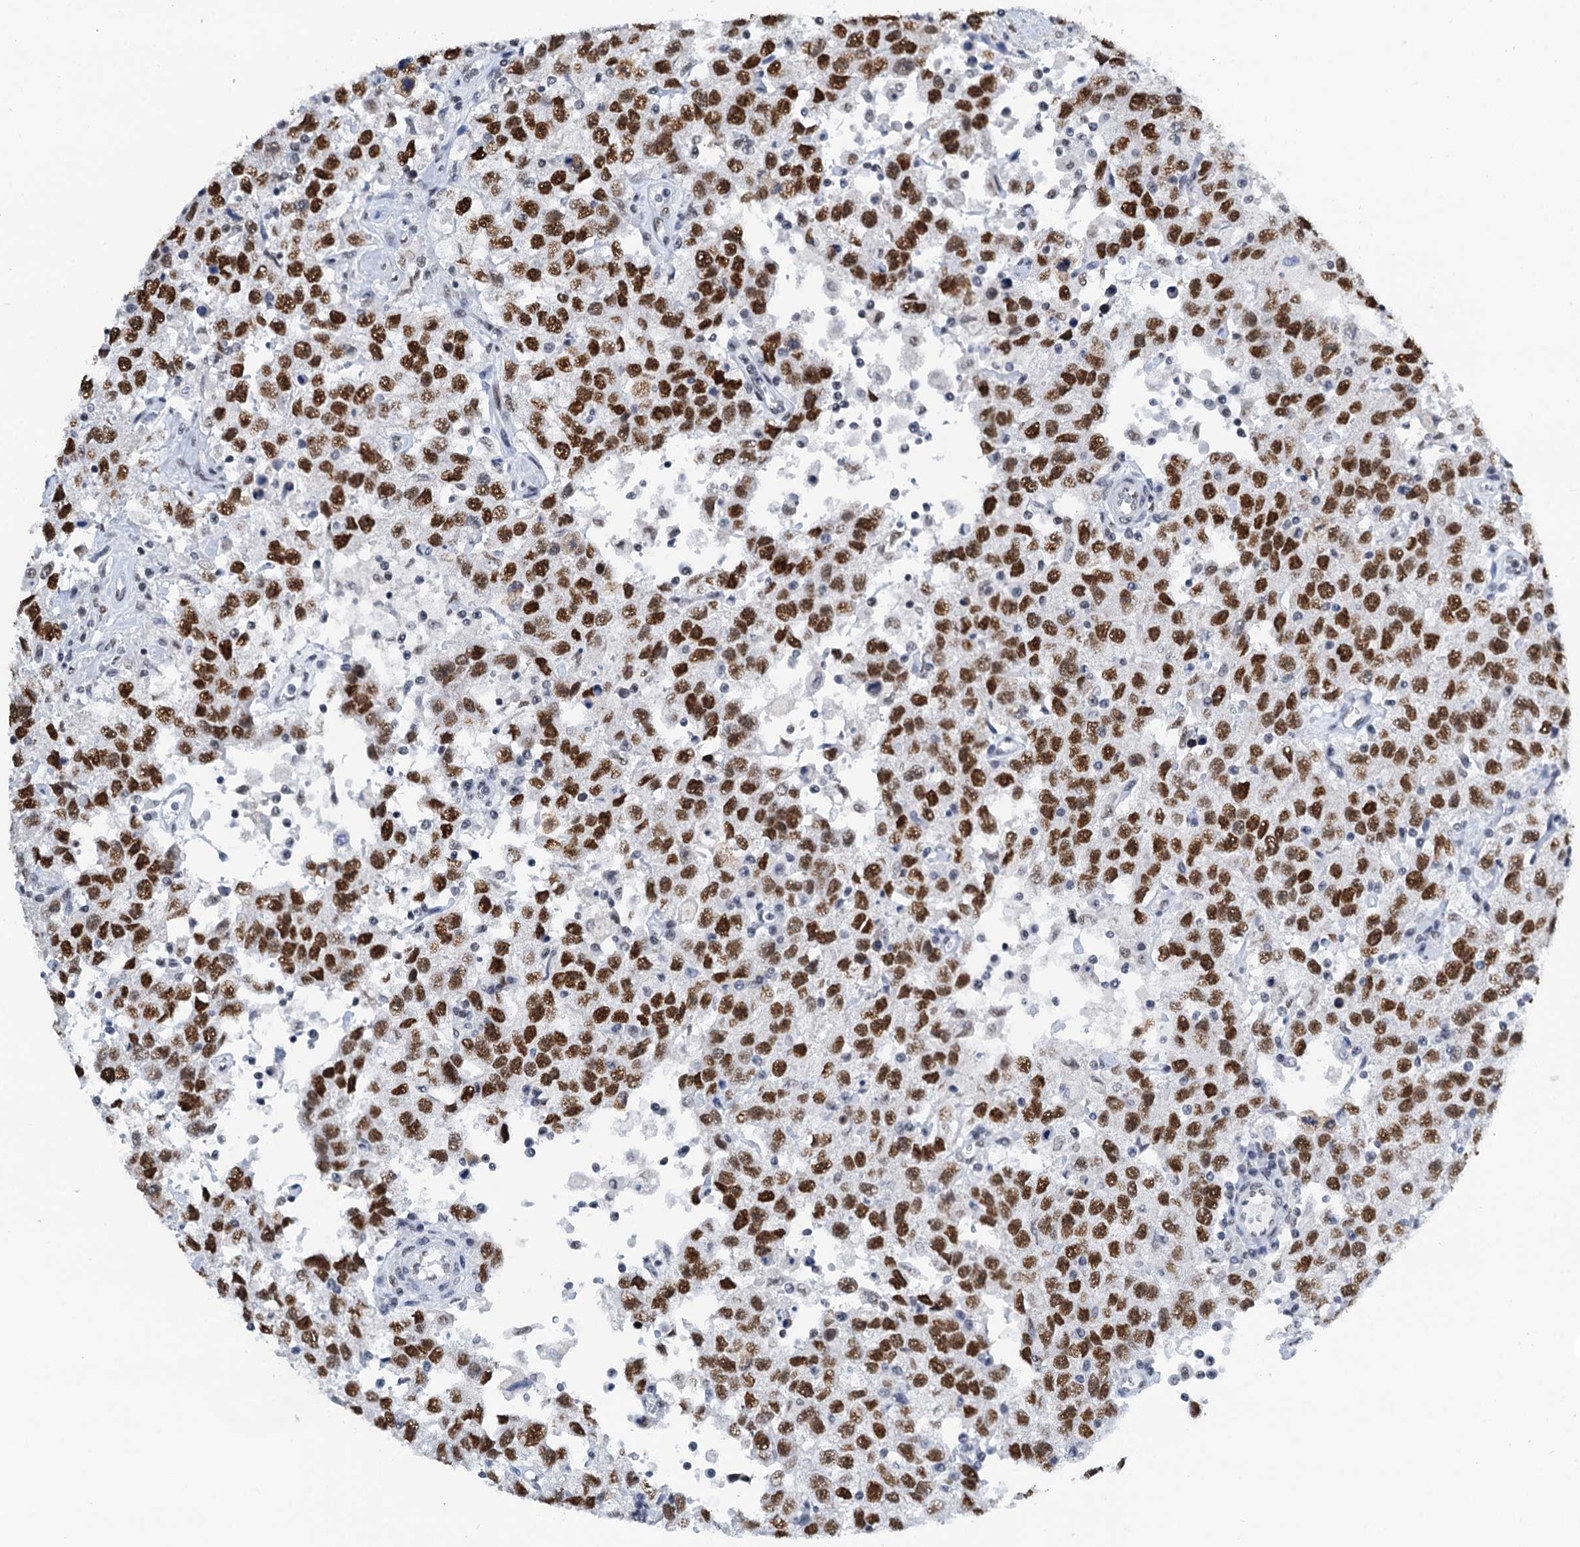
{"staining": {"intensity": "strong", "quantity": ">75%", "location": "nuclear"}, "tissue": "testis cancer", "cell_type": "Tumor cells", "image_type": "cancer", "snomed": [{"axis": "morphology", "description": "Seminoma, NOS"}, {"axis": "topography", "description": "Testis"}], "caption": "The immunohistochemical stain highlights strong nuclear expression in tumor cells of testis seminoma tissue.", "gene": "SLTM", "patient": {"sex": "male", "age": 41}}